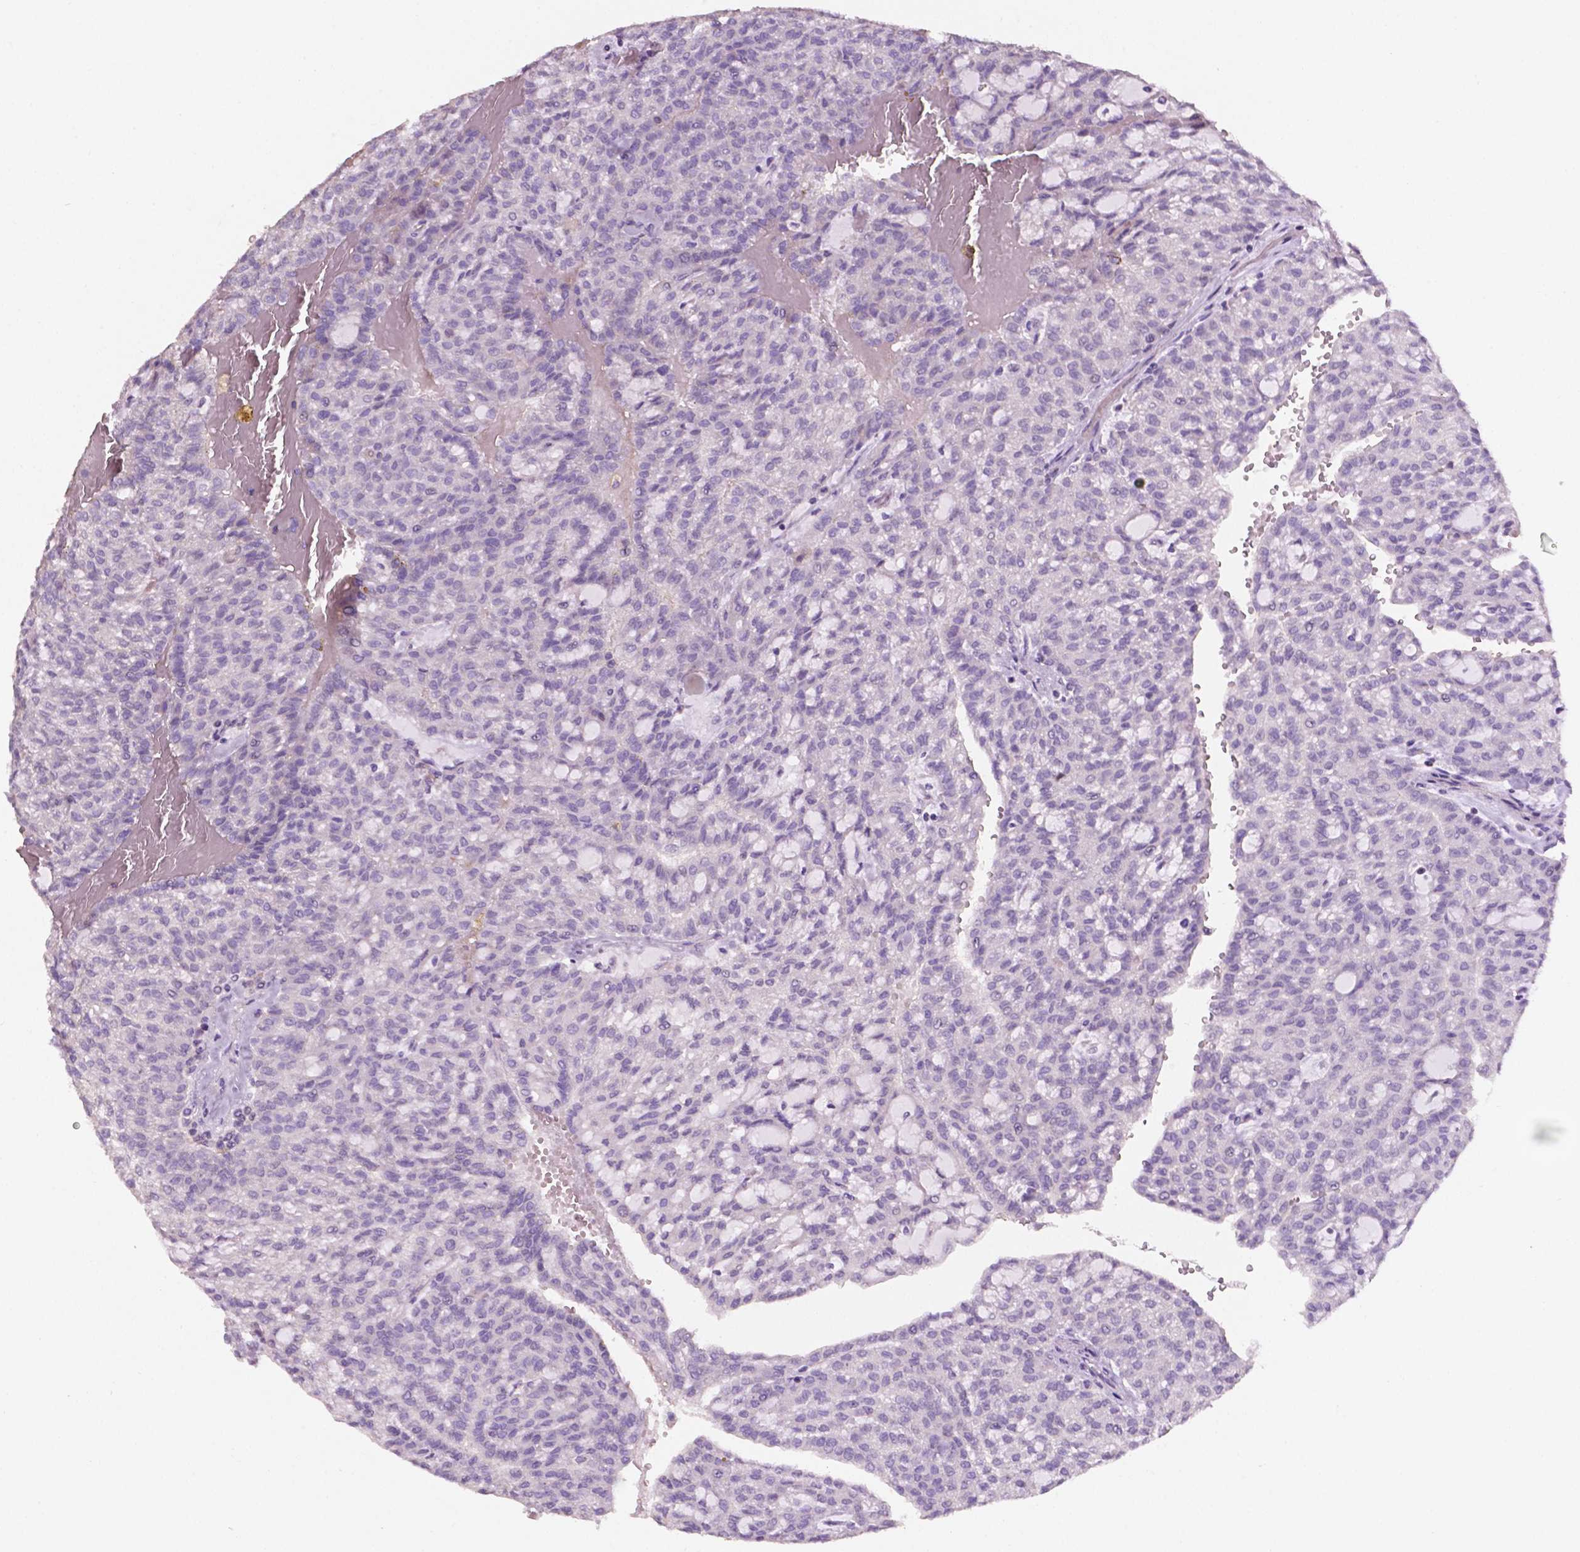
{"staining": {"intensity": "negative", "quantity": "none", "location": "none"}, "tissue": "renal cancer", "cell_type": "Tumor cells", "image_type": "cancer", "snomed": [{"axis": "morphology", "description": "Adenocarcinoma, NOS"}, {"axis": "topography", "description": "Kidney"}], "caption": "This is a image of immunohistochemistry staining of renal adenocarcinoma, which shows no staining in tumor cells. The staining was performed using DAB to visualize the protein expression in brown, while the nuclei were stained in blue with hematoxylin (Magnification: 20x).", "gene": "EGFR", "patient": {"sex": "male", "age": 63}}